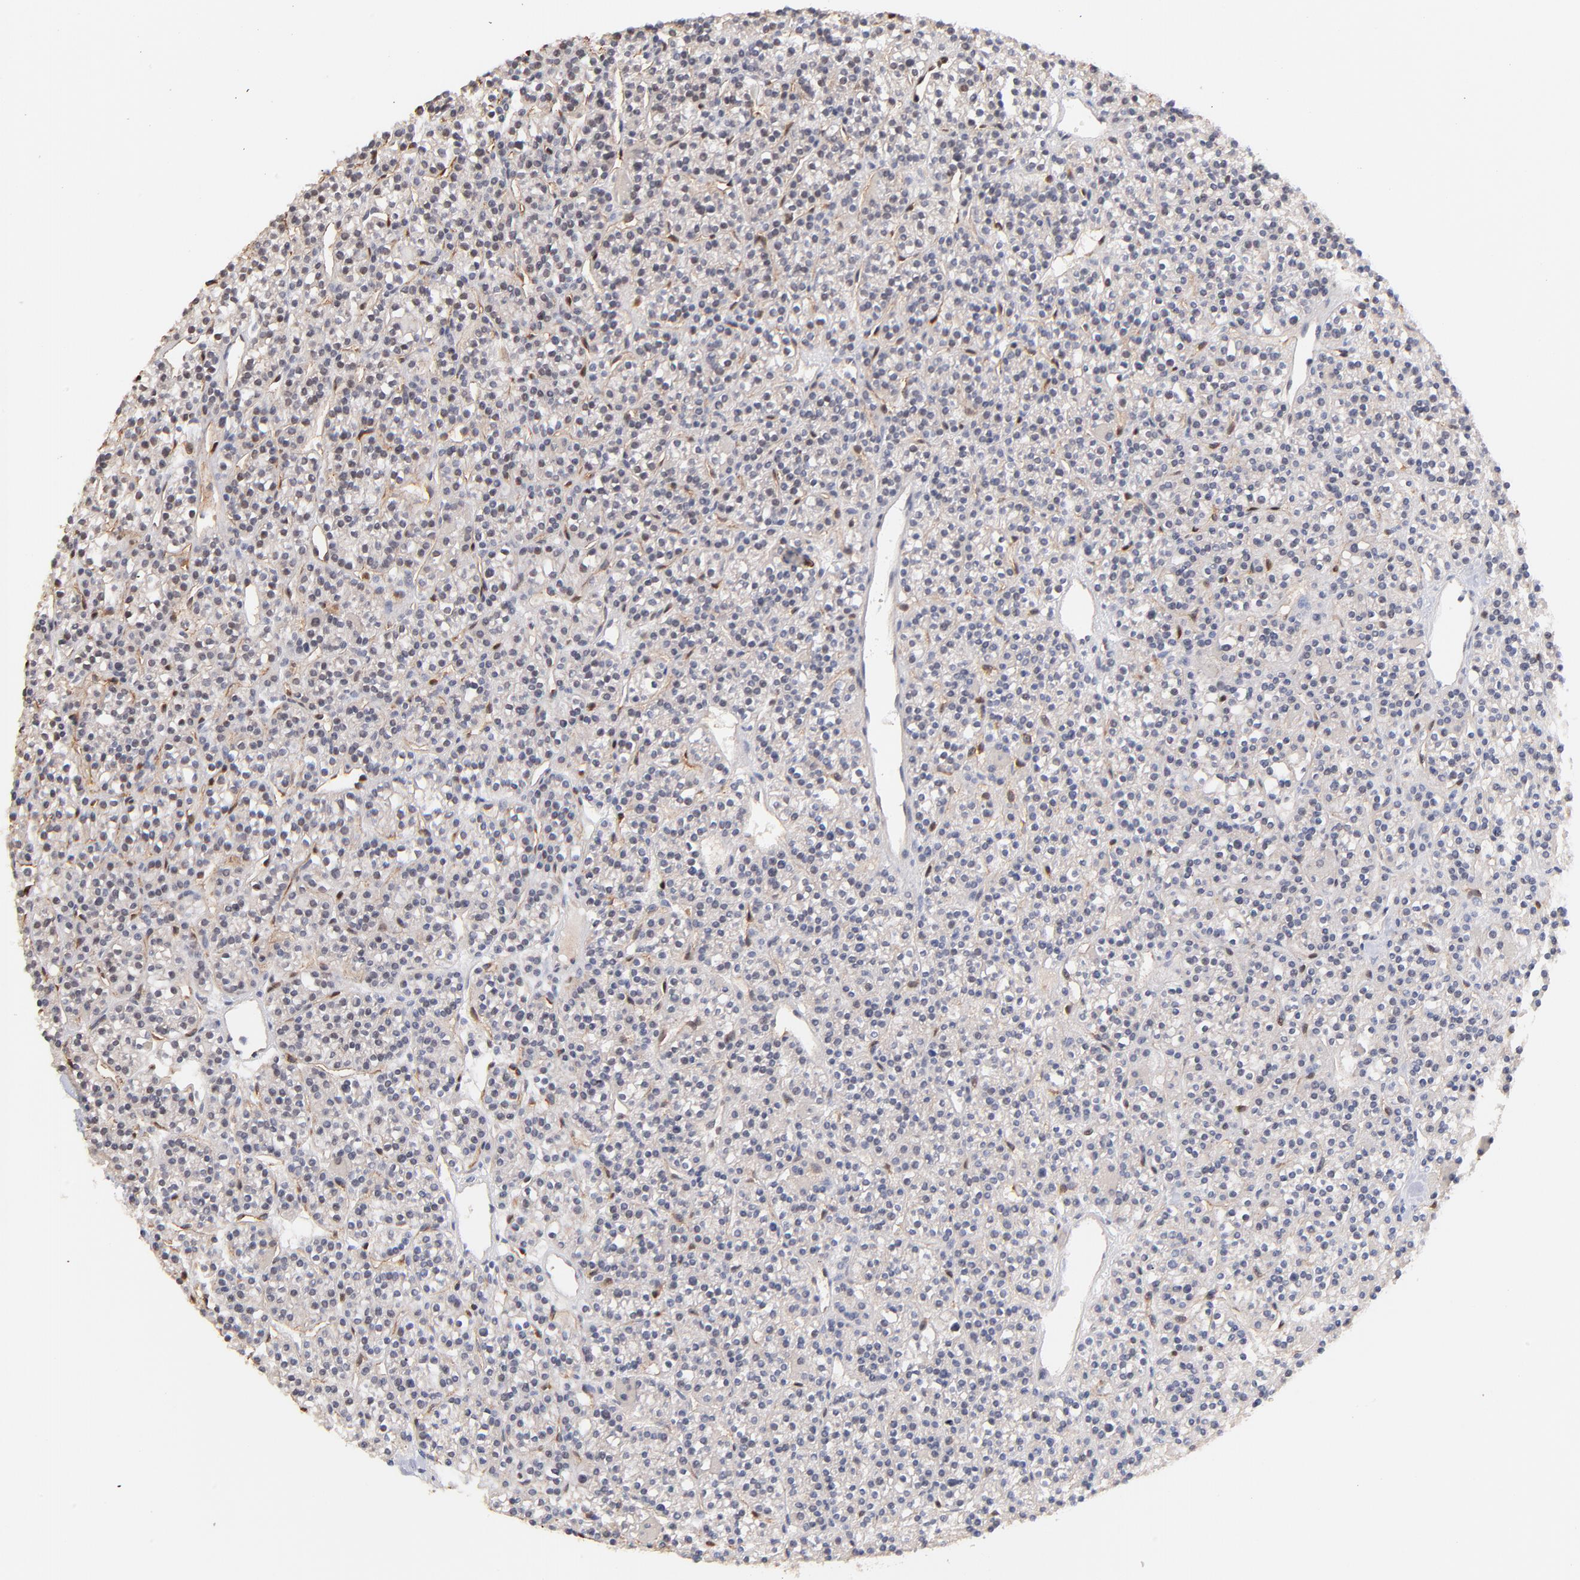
{"staining": {"intensity": "weak", "quantity": "<25%", "location": "nuclear"}, "tissue": "parathyroid gland", "cell_type": "Glandular cells", "image_type": "normal", "snomed": [{"axis": "morphology", "description": "Normal tissue, NOS"}, {"axis": "topography", "description": "Parathyroid gland"}], "caption": "Glandular cells are negative for protein expression in unremarkable human parathyroid gland.", "gene": "ZFP92", "patient": {"sex": "female", "age": 50}}